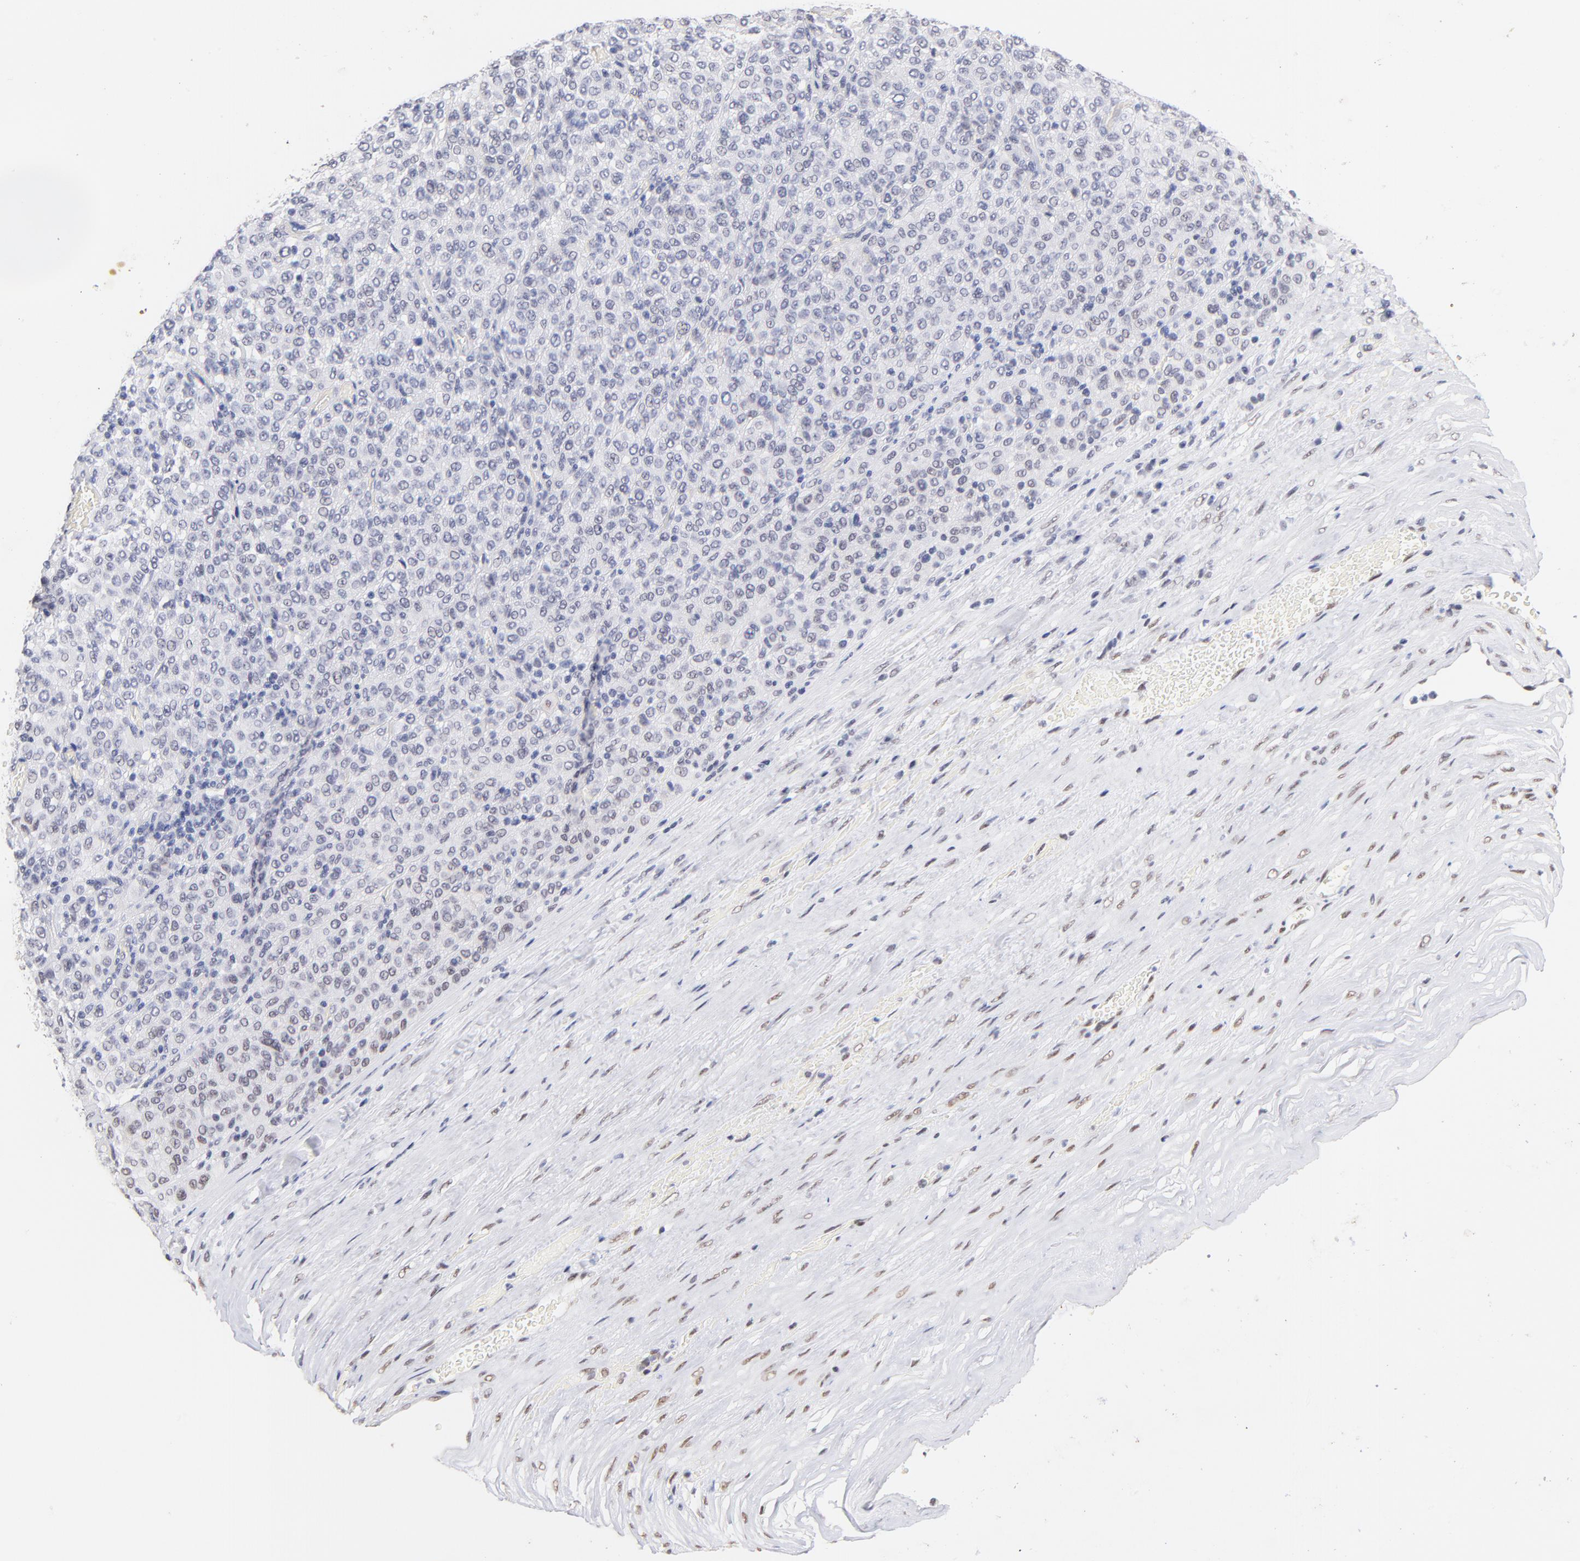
{"staining": {"intensity": "negative", "quantity": "none", "location": "none"}, "tissue": "melanoma", "cell_type": "Tumor cells", "image_type": "cancer", "snomed": [{"axis": "morphology", "description": "Malignant melanoma, Metastatic site"}, {"axis": "topography", "description": "Pancreas"}], "caption": "Tumor cells are negative for brown protein staining in malignant melanoma (metastatic site). (DAB immunohistochemistry visualized using brightfield microscopy, high magnification).", "gene": "ZNF74", "patient": {"sex": "female", "age": 30}}